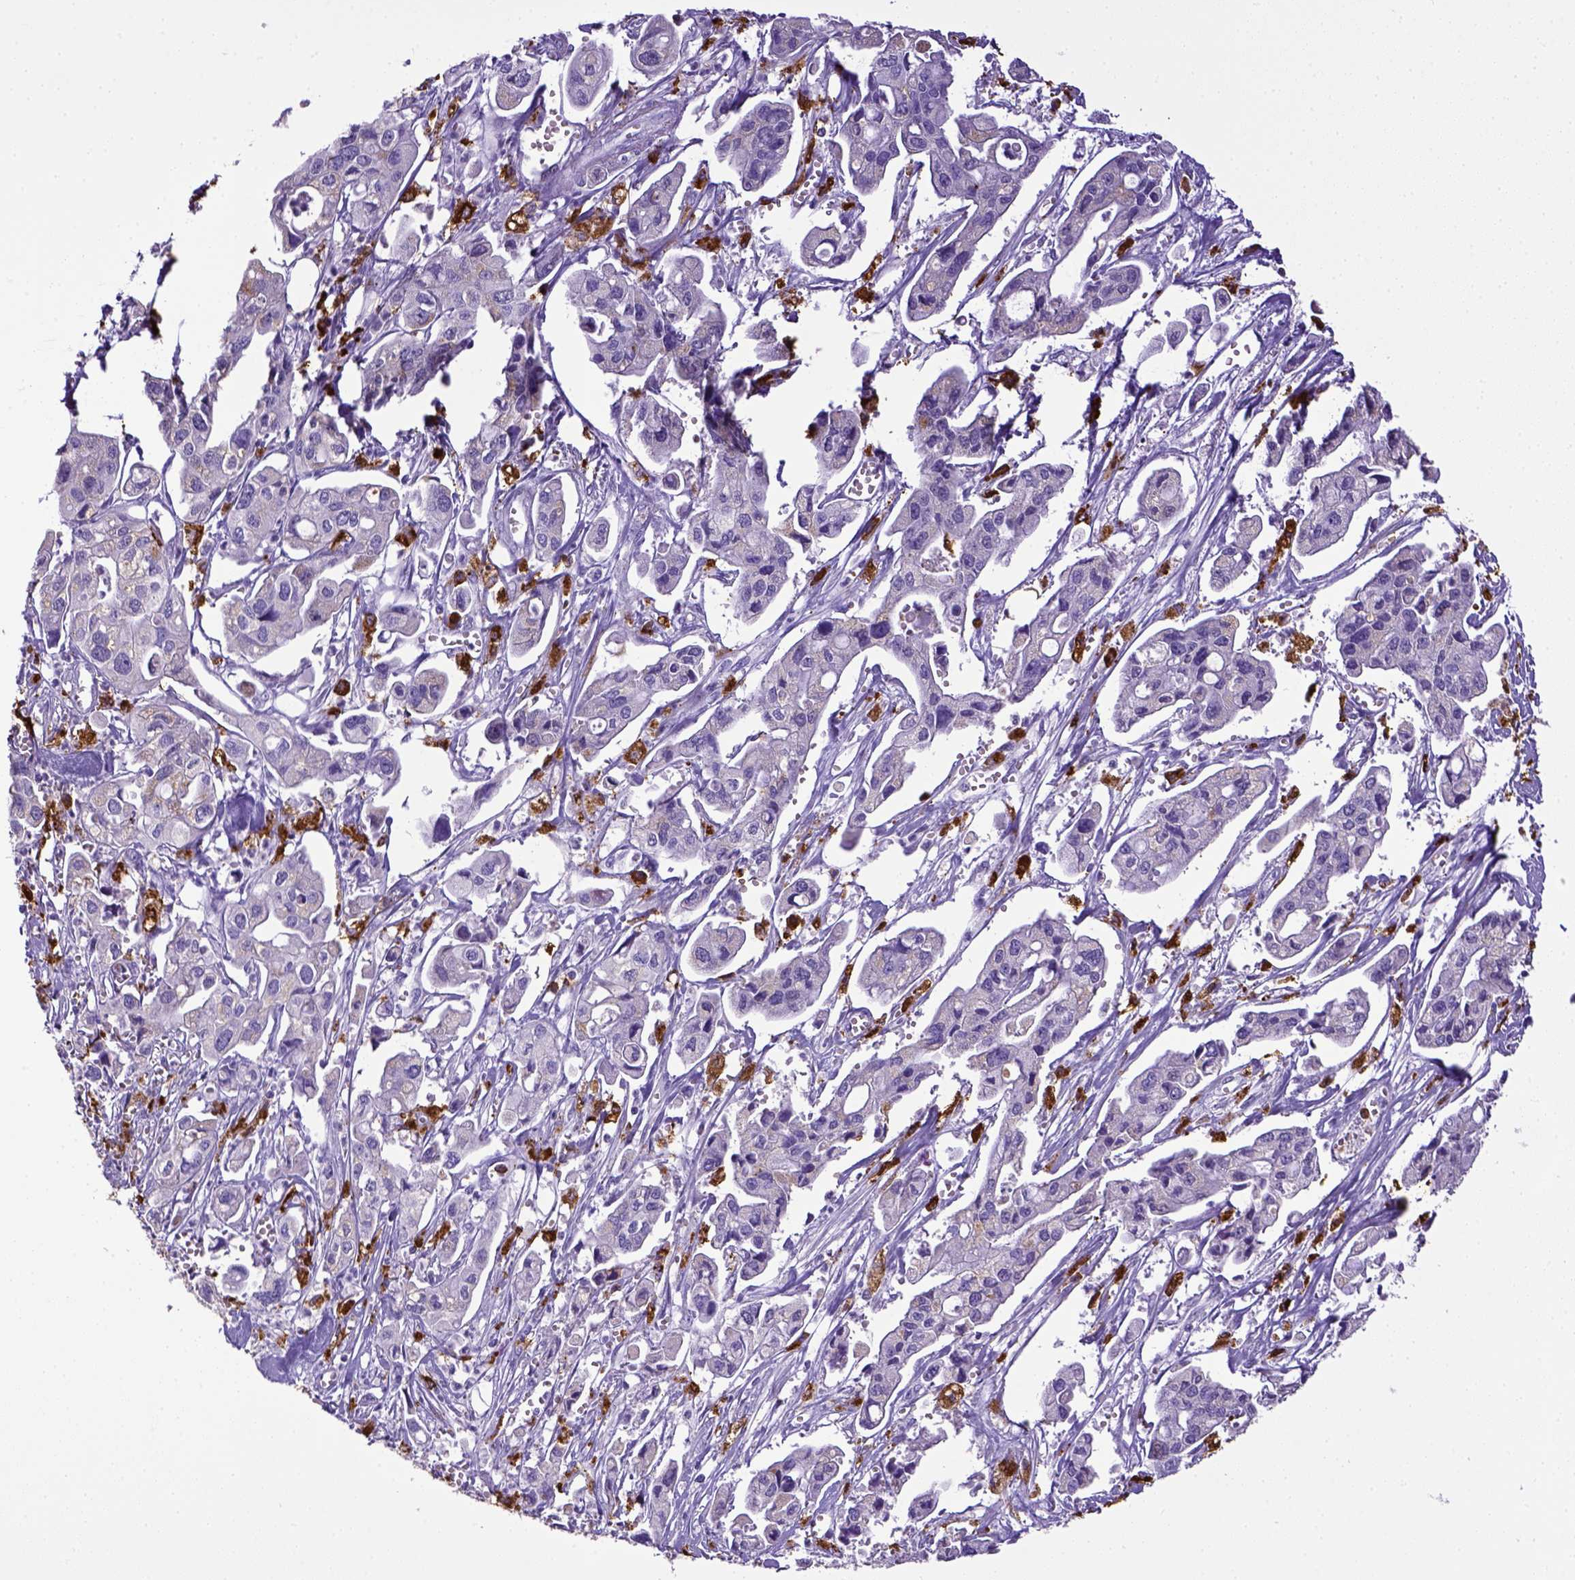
{"staining": {"intensity": "negative", "quantity": "none", "location": "none"}, "tissue": "pancreatic cancer", "cell_type": "Tumor cells", "image_type": "cancer", "snomed": [{"axis": "morphology", "description": "Adenocarcinoma, NOS"}, {"axis": "topography", "description": "Pancreas"}], "caption": "DAB (3,3'-diaminobenzidine) immunohistochemical staining of pancreatic cancer displays no significant expression in tumor cells.", "gene": "CD68", "patient": {"sex": "male", "age": 70}}